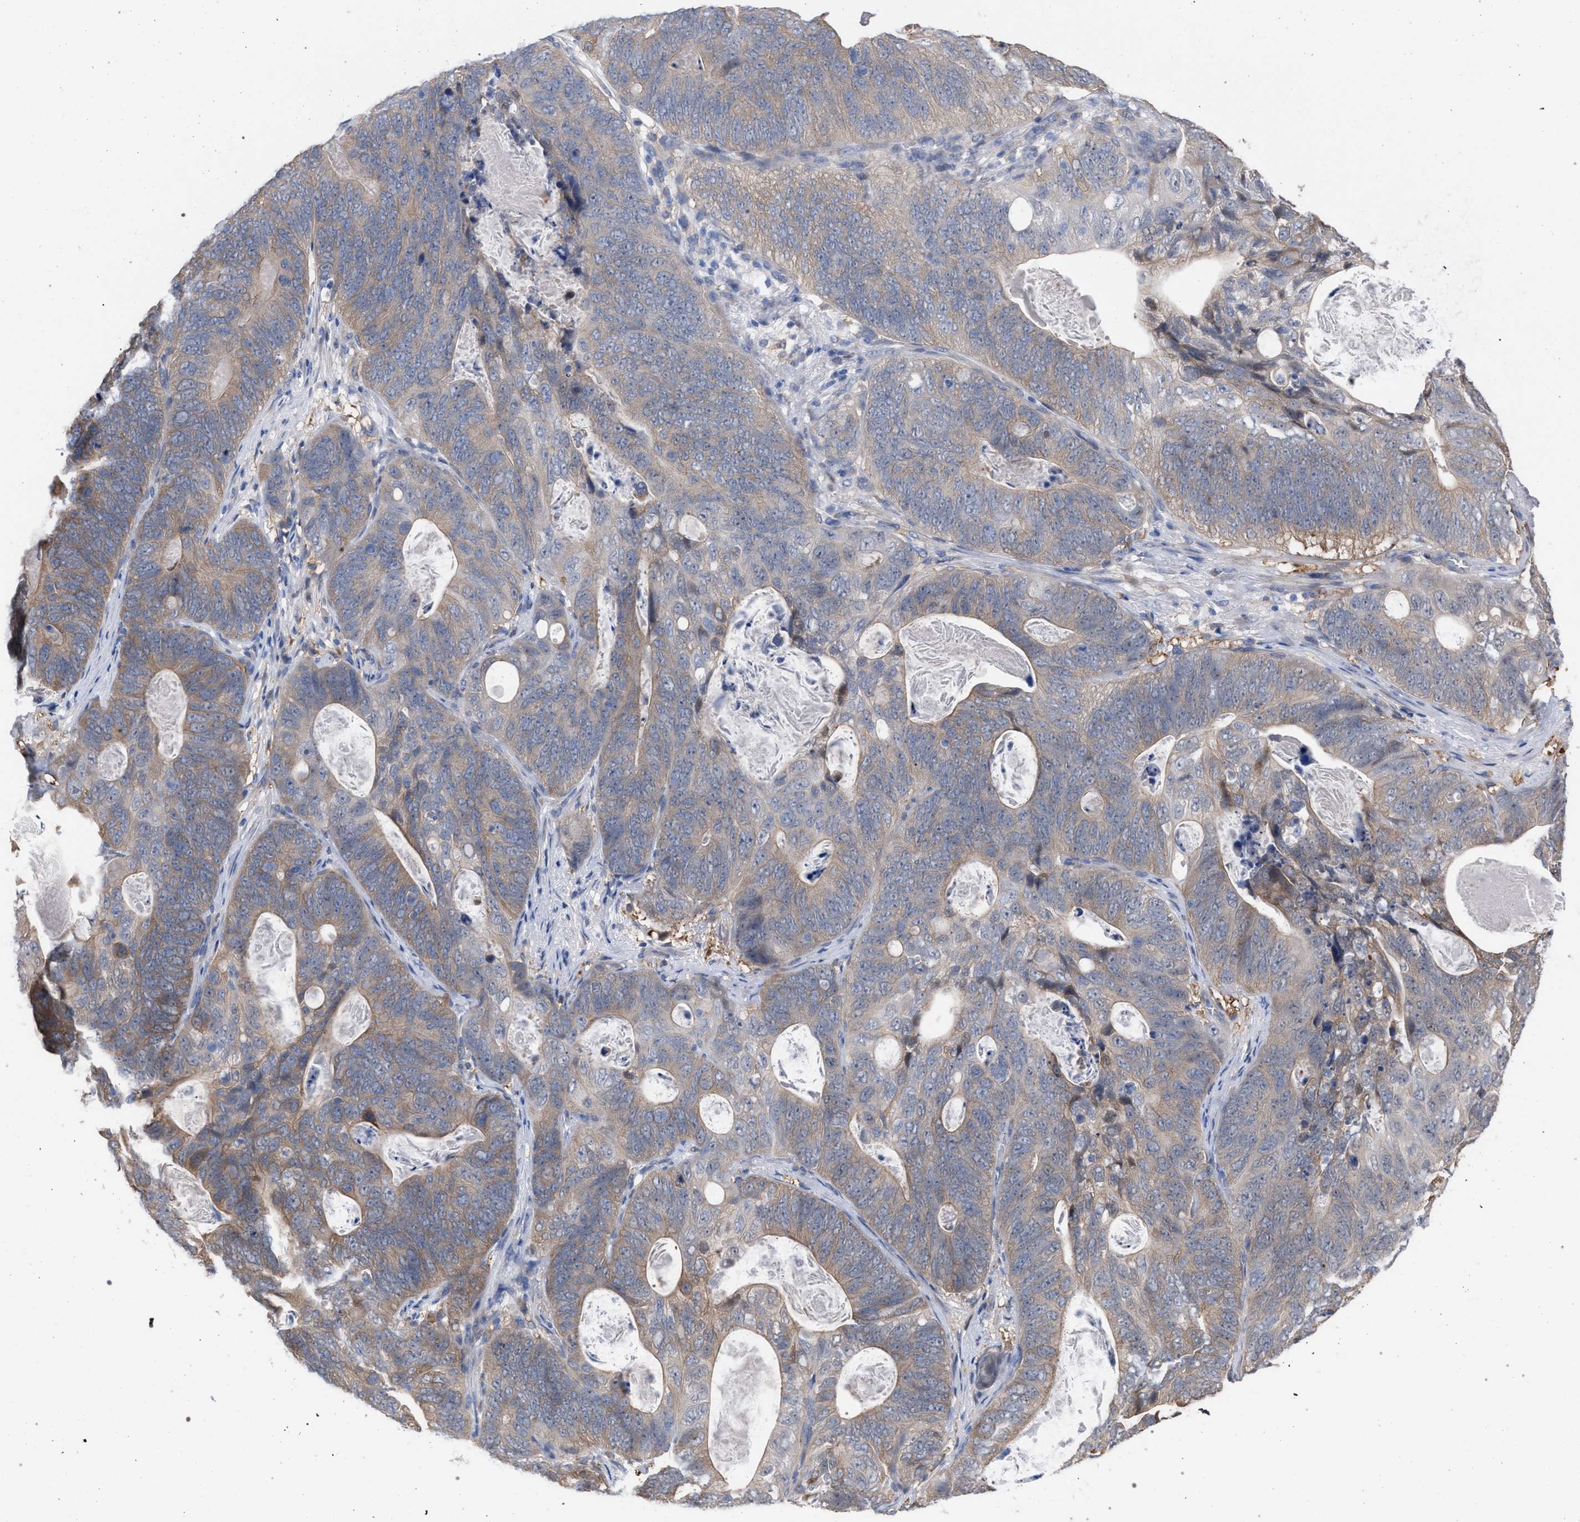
{"staining": {"intensity": "weak", "quantity": ">75%", "location": "cytoplasmic/membranous"}, "tissue": "stomach cancer", "cell_type": "Tumor cells", "image_type": "cancer", "snomed": [{"axis": "morphology", "description": "Normal tissue, NOS"}, {"axis": "morphology", "description": "Adenocarcinoma, NOS"}, {"axis": "topography", "description": "Stomach"}], "caption": "Immunohistochemistry (DAB (3,3'-diaminobenzidine)) staining of adenocarcinoma (stomach) exhibits weak cytoplasmic/membranous protein expression in about >75% of tumor cells.", "gene": "FHOD3", "patient": {"sex": "female", "age": 89}}